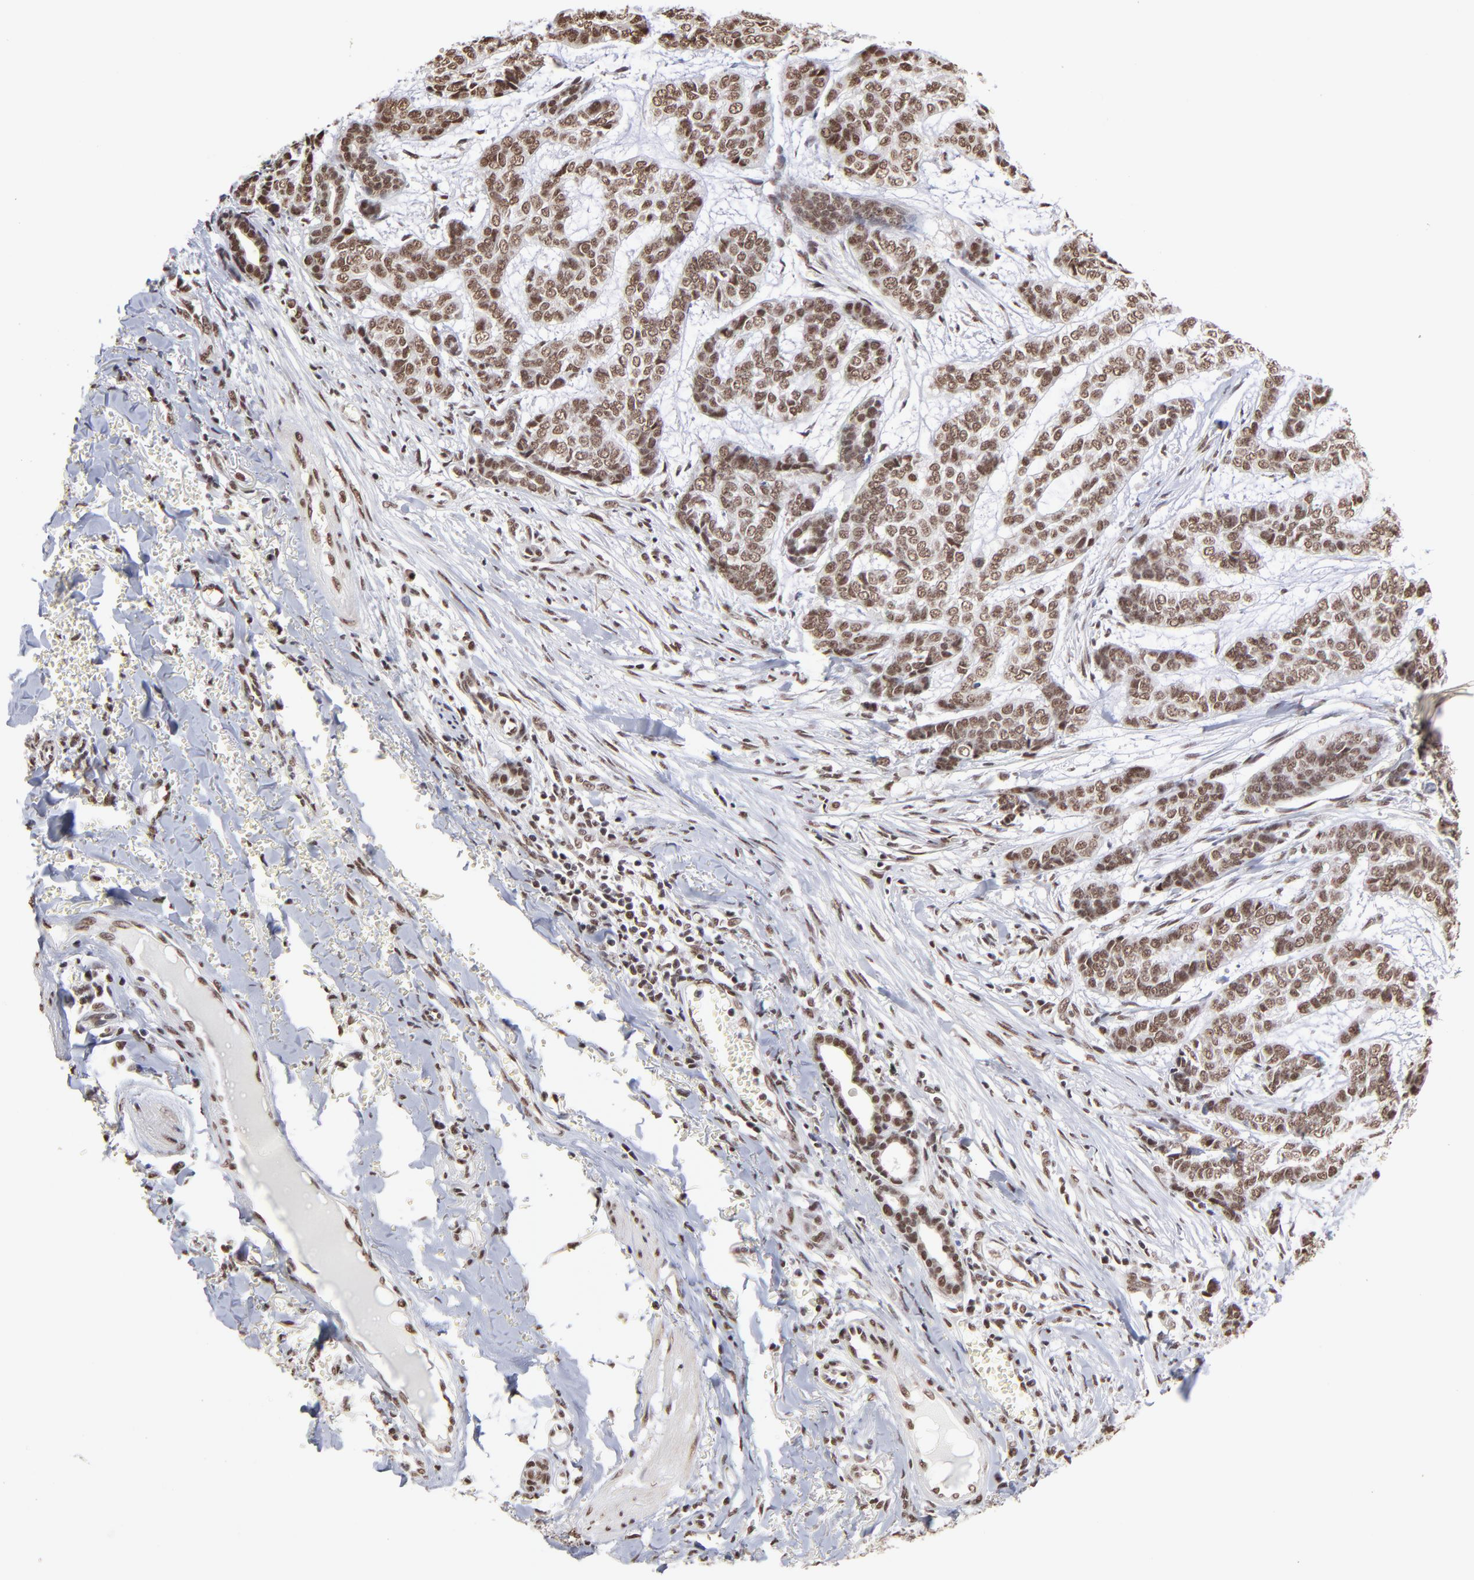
{"staining": {"intensity": "strong", "quantity": ">75%", "location": "nuclear"}, "tissue": "skin cancer", "cell_type": "Tumor cells", "image_type": "cancer", "snomed": [{"axis": "morphology", "description": "Basal cell carcinoma"}, {"axis": "topography", "description": "Skin"}], "caption": "Protein positivity by immunohistochemistry (IHC) exhibits strong nuclear expression in about >75% of tumor cells in skin basal cell carcinoma. (DAB IHC, brown staining for protein, blue staining for nuclei).", "gene": "ZNF3", "patient": {"sex": "female", "age": 64}}